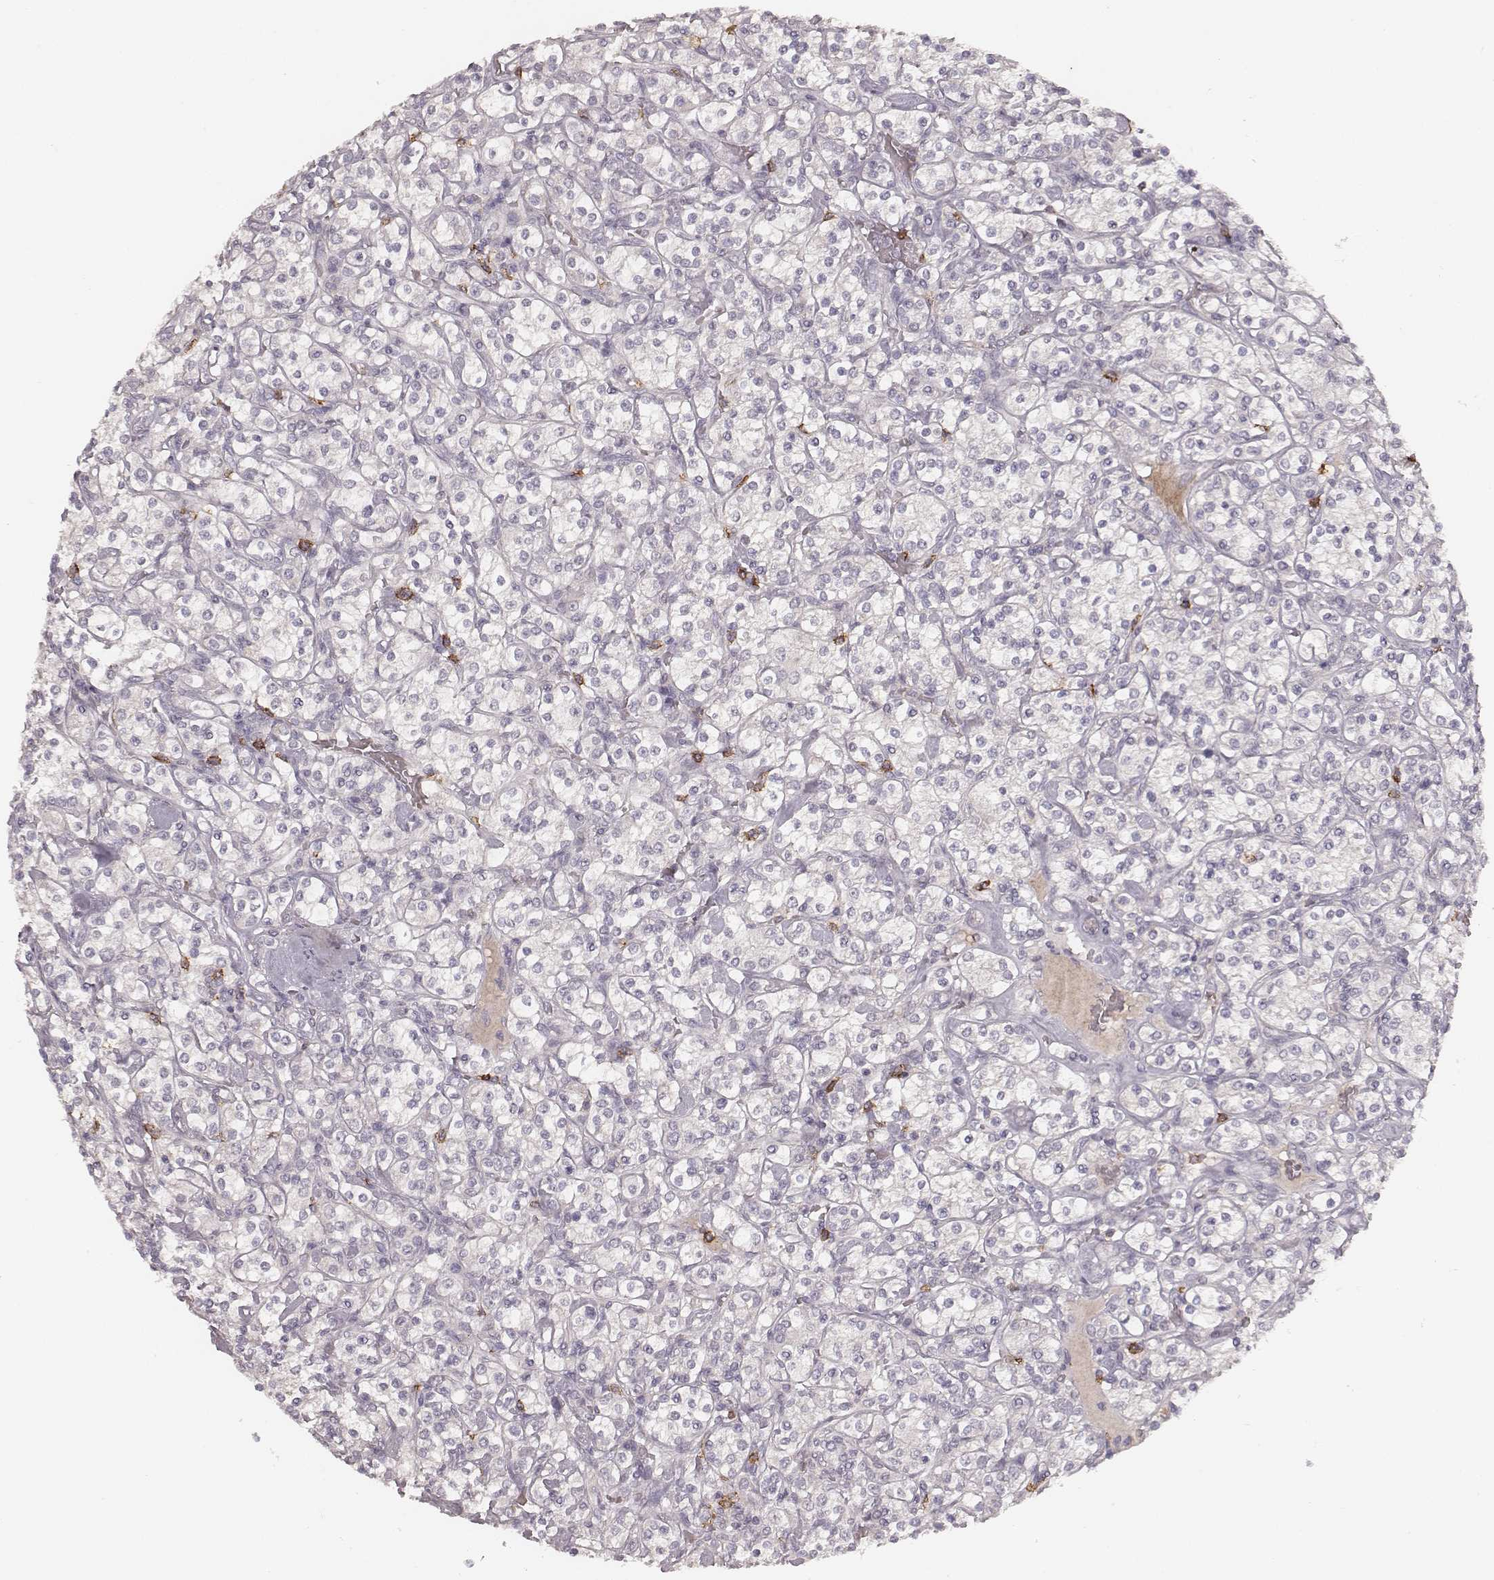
{"staining": {"intensity": "negative", "quantity": "none", "location": "none"}, "tissue": "renal cancer", "cell_type": "Tumor cells", "image_type": "cancer", "snomed": [{"axis": "morphology", "description": "Adenocarcinoma, NOS"}, {"axis": "topography", "description": "Kidney"}], "caption": "Human renal cancer stained for a protein using immunohistochemistry (IHC) displays no positivity in tumor cells.", "gene": "CD8A", "patient": {"sex": "male", "age": 77}}